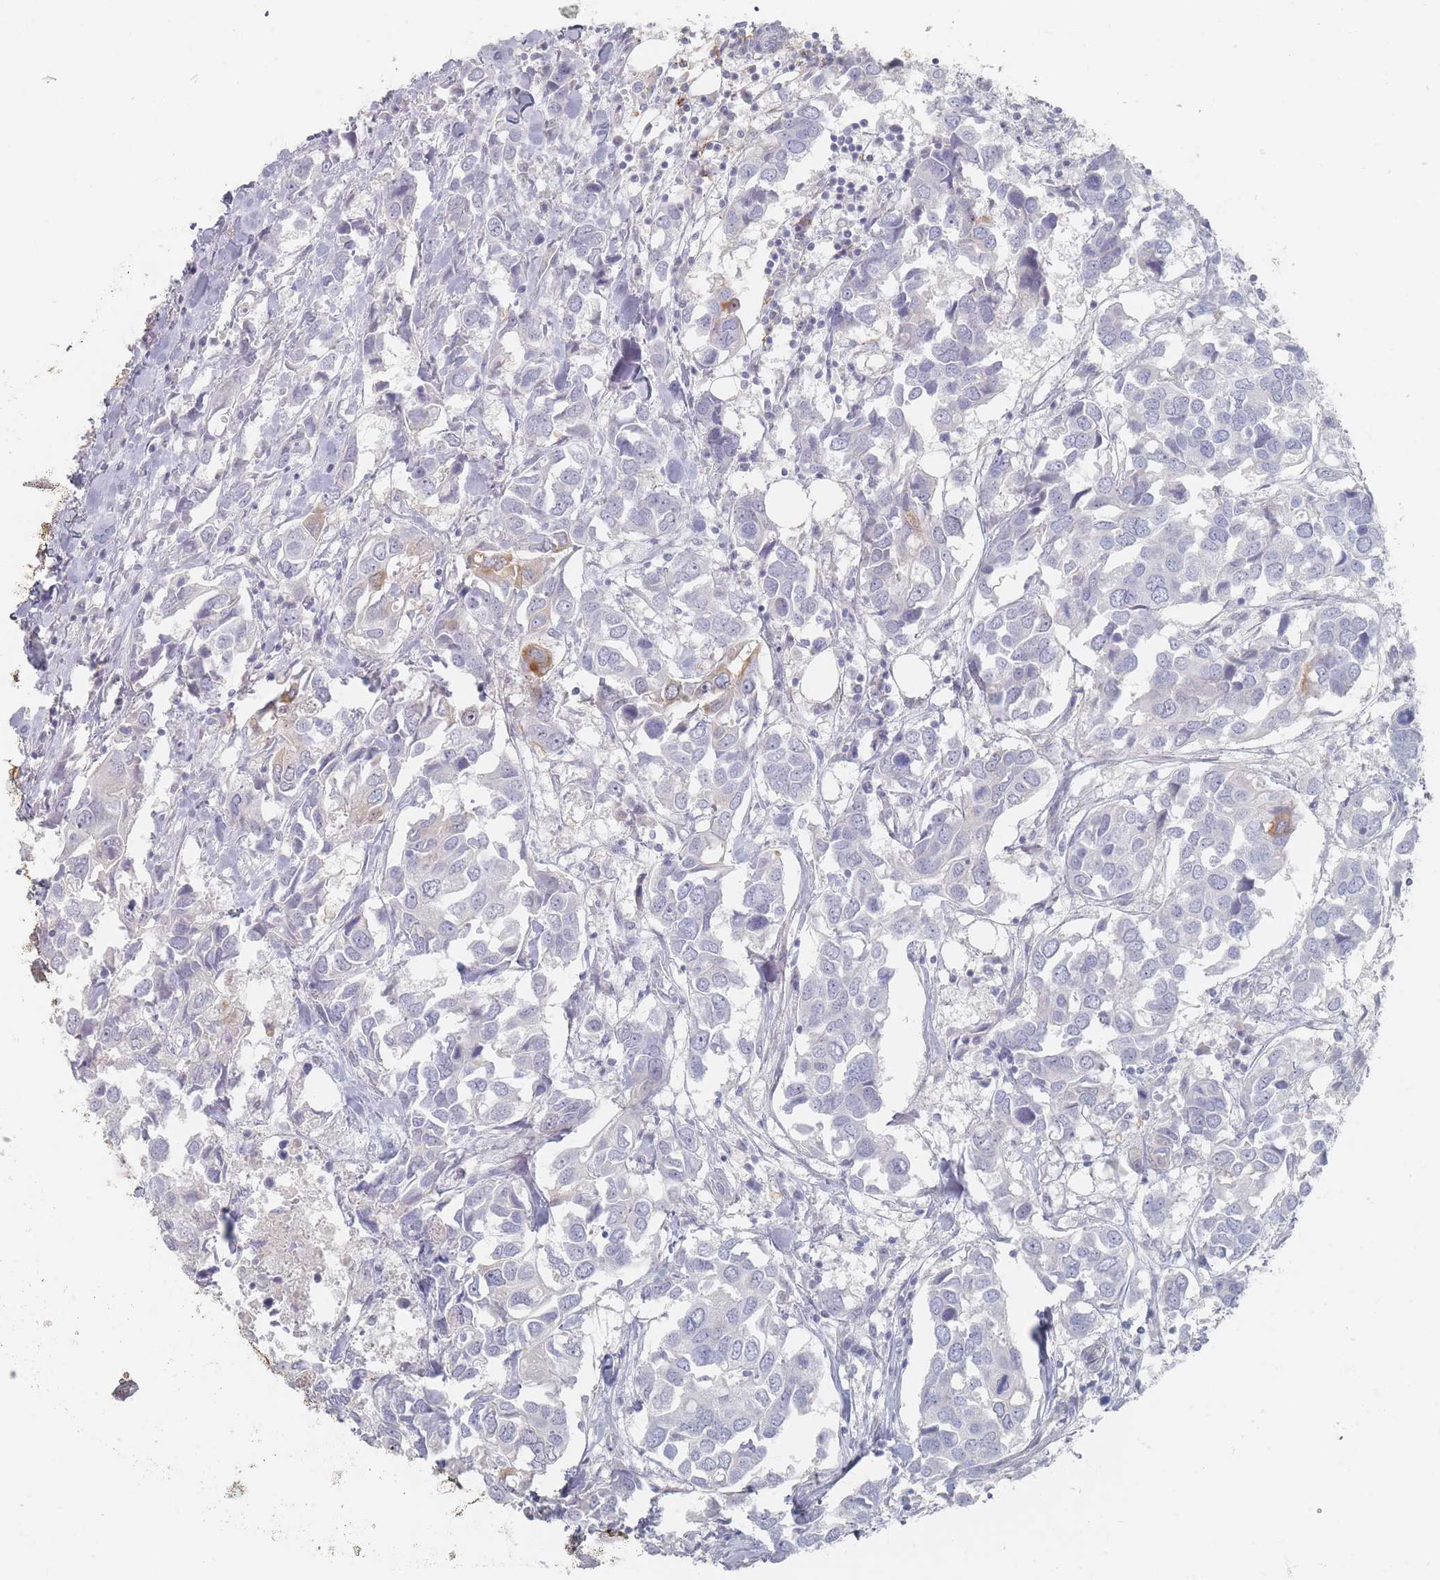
{"staining": {"intensity": "negative", "quantity": "none", "location": "none"}, "tissue": "breast cancer", "cell_type": "Tumor cells", "image_type": "cancer", "snomed": [{"axis": "morphology", "description": "Duct carcinoma"}, {"axis": "topography", "description": "Breast"}], "caption": "Immunohistochemistry (IHC) of human breast intraductal carcinoma exhibits no staining in tumor cells.", "gene": "CD37", "patient": {"sex": "female", "age": 83}}